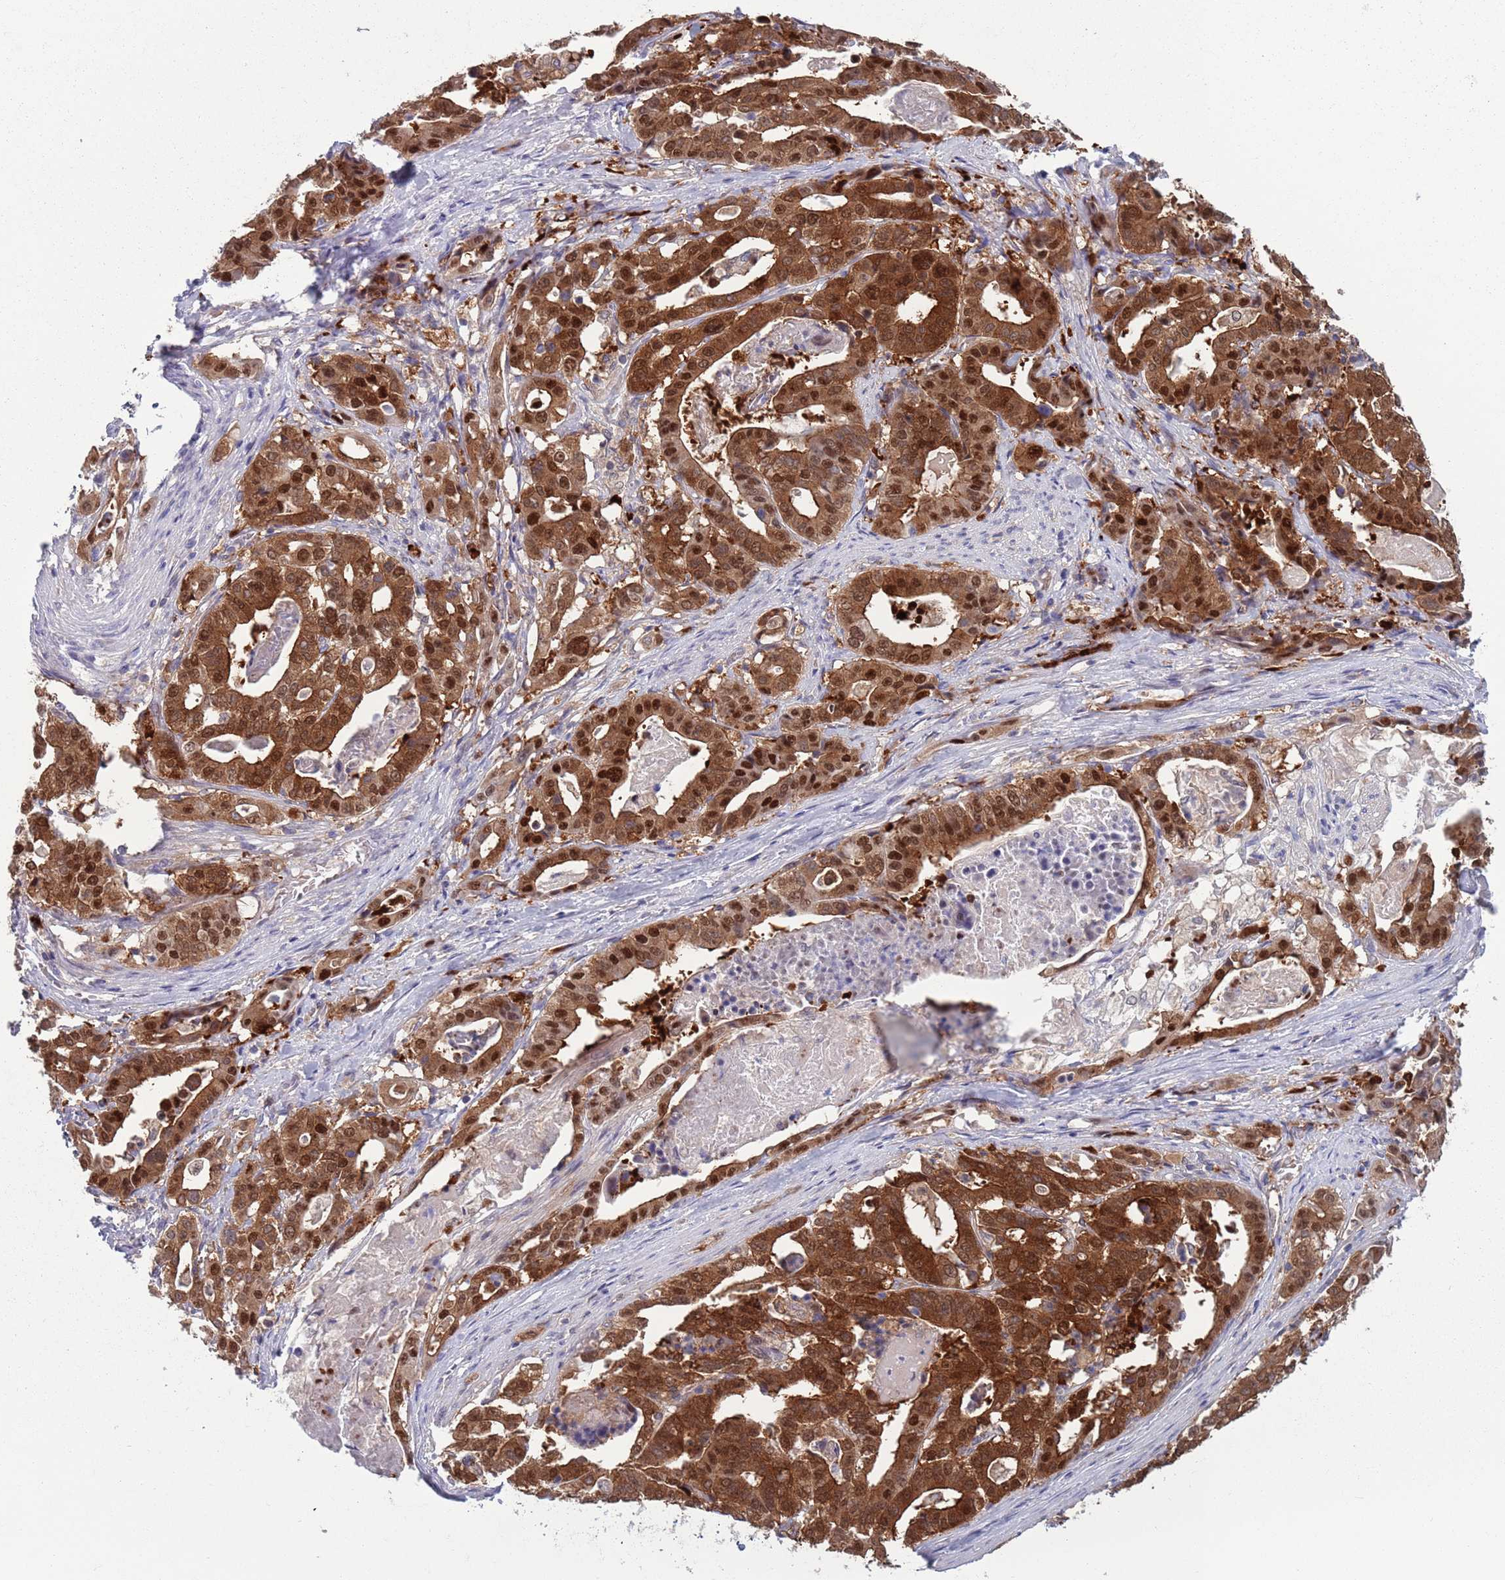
{"staining": {"intensity": "strong", "quantity": ">75%", "location": "cytoplasmic/membranous,nuclear"}, "tissue": "stomach cancer", "cell_type": "Tumor cells", "image_type": "cancer", "snomed": [{"axis": "morphology", "description": "Adenocarcinoma, NOS"}, {"axis": "topography", "description": "Stomach"}], "caption": "An image of stomach cancer stained for a protein displays strong cytoplasmic/membranous and nuclear brown staining in tumor cells. Immunohistochemistry (ihc) stains the protein of interest in brown and the nuclei are stained blue.", "gene": "CLNS1A", "patient": {"sex": "male", "age": 48}}